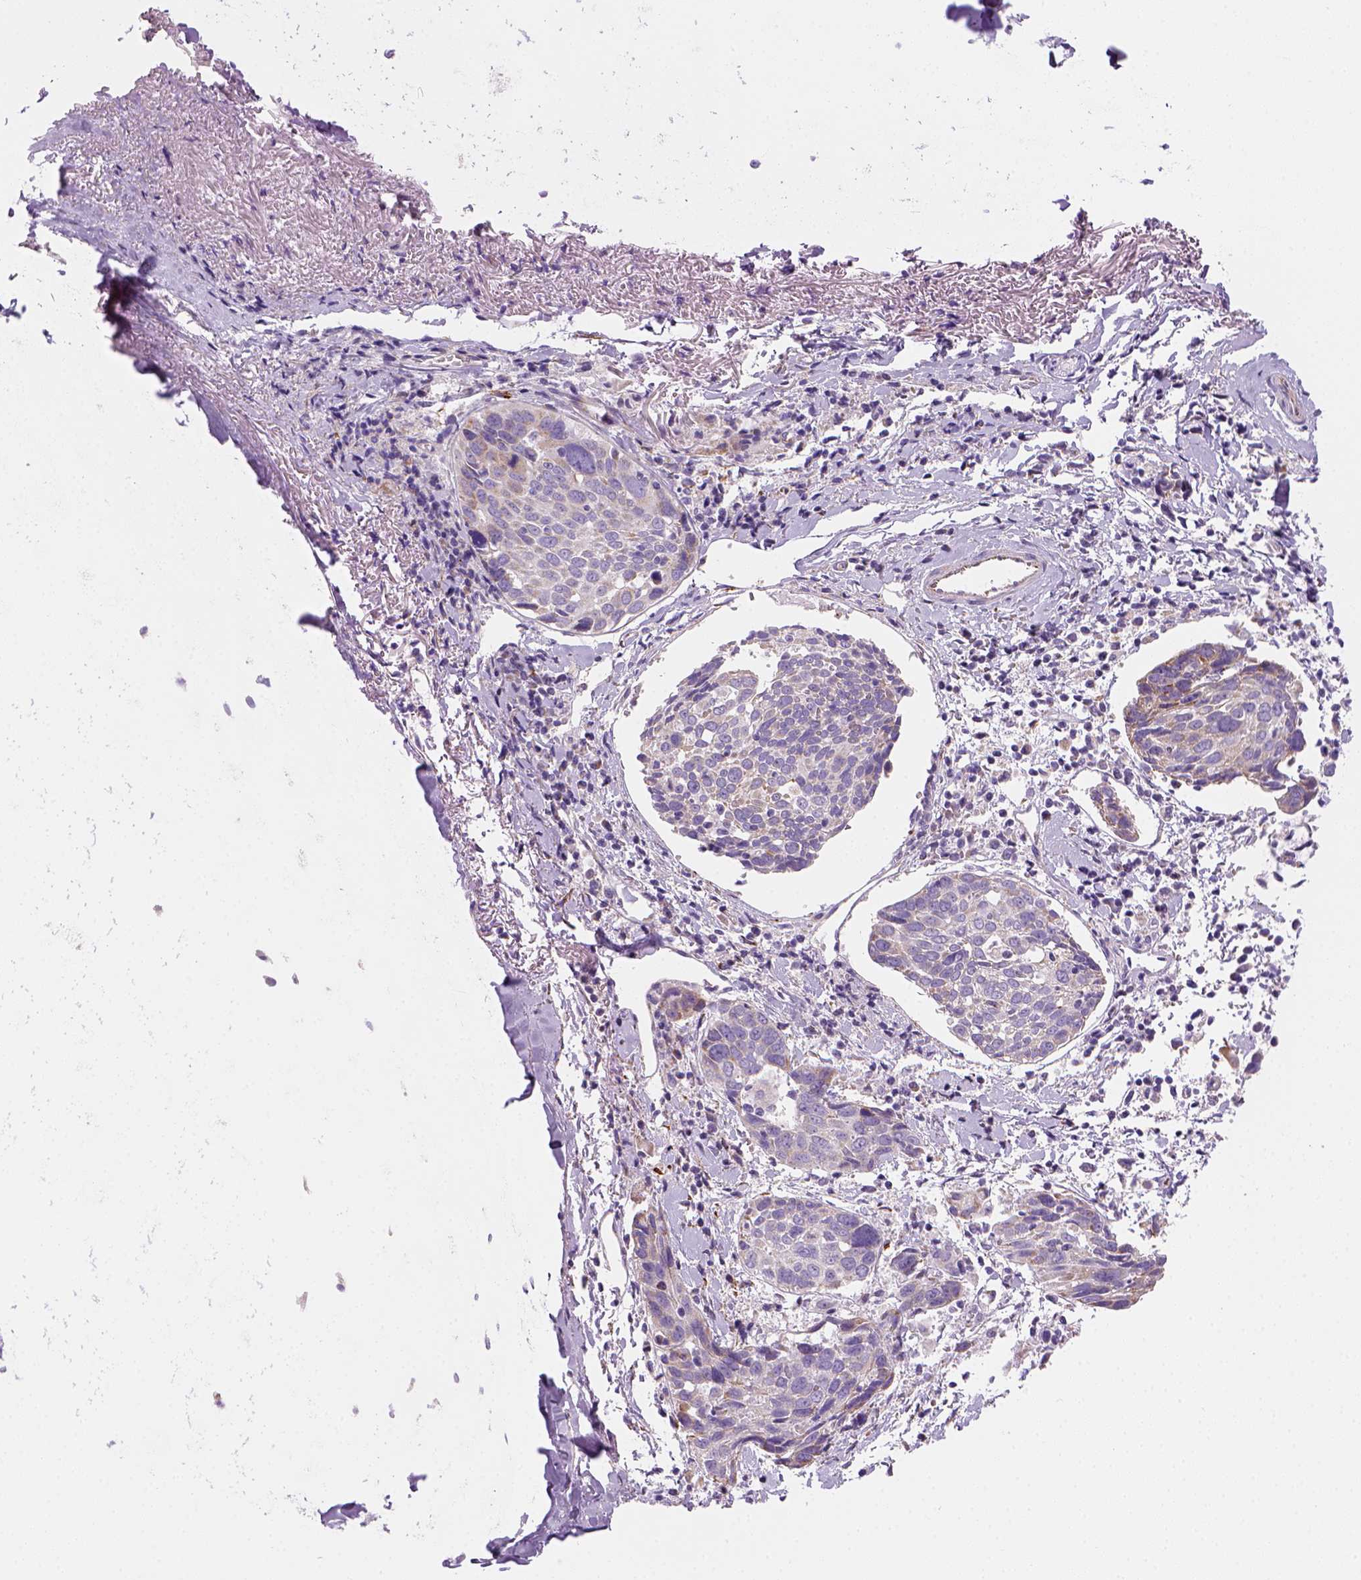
{"staining": {"intensity": "moderate", "quantity": "<25%", "location": "cytoplasmic/membranous"}, "tissue": "lung cancer", "cell_type": "Tumor cells", "image_type": "cancer", "snomed": [{"axis": "morphology", "description": "Squamous cell carcinoma, NOS"}, {"axis": "topography", "description": "Lung"}], "caption": "DAB immunohistochemical staining of human lung cancer (squamous cell carcinoma) displays moderate cytoplasmic/membranous protein staining in approximately <25% of tumor cells. (Stains: DAB in brown, nuclei in blue, Microscopy: brightfield microscopy at high magnification).", "gene": "CES2", "patient": {"sex": "male", "age": 57}}